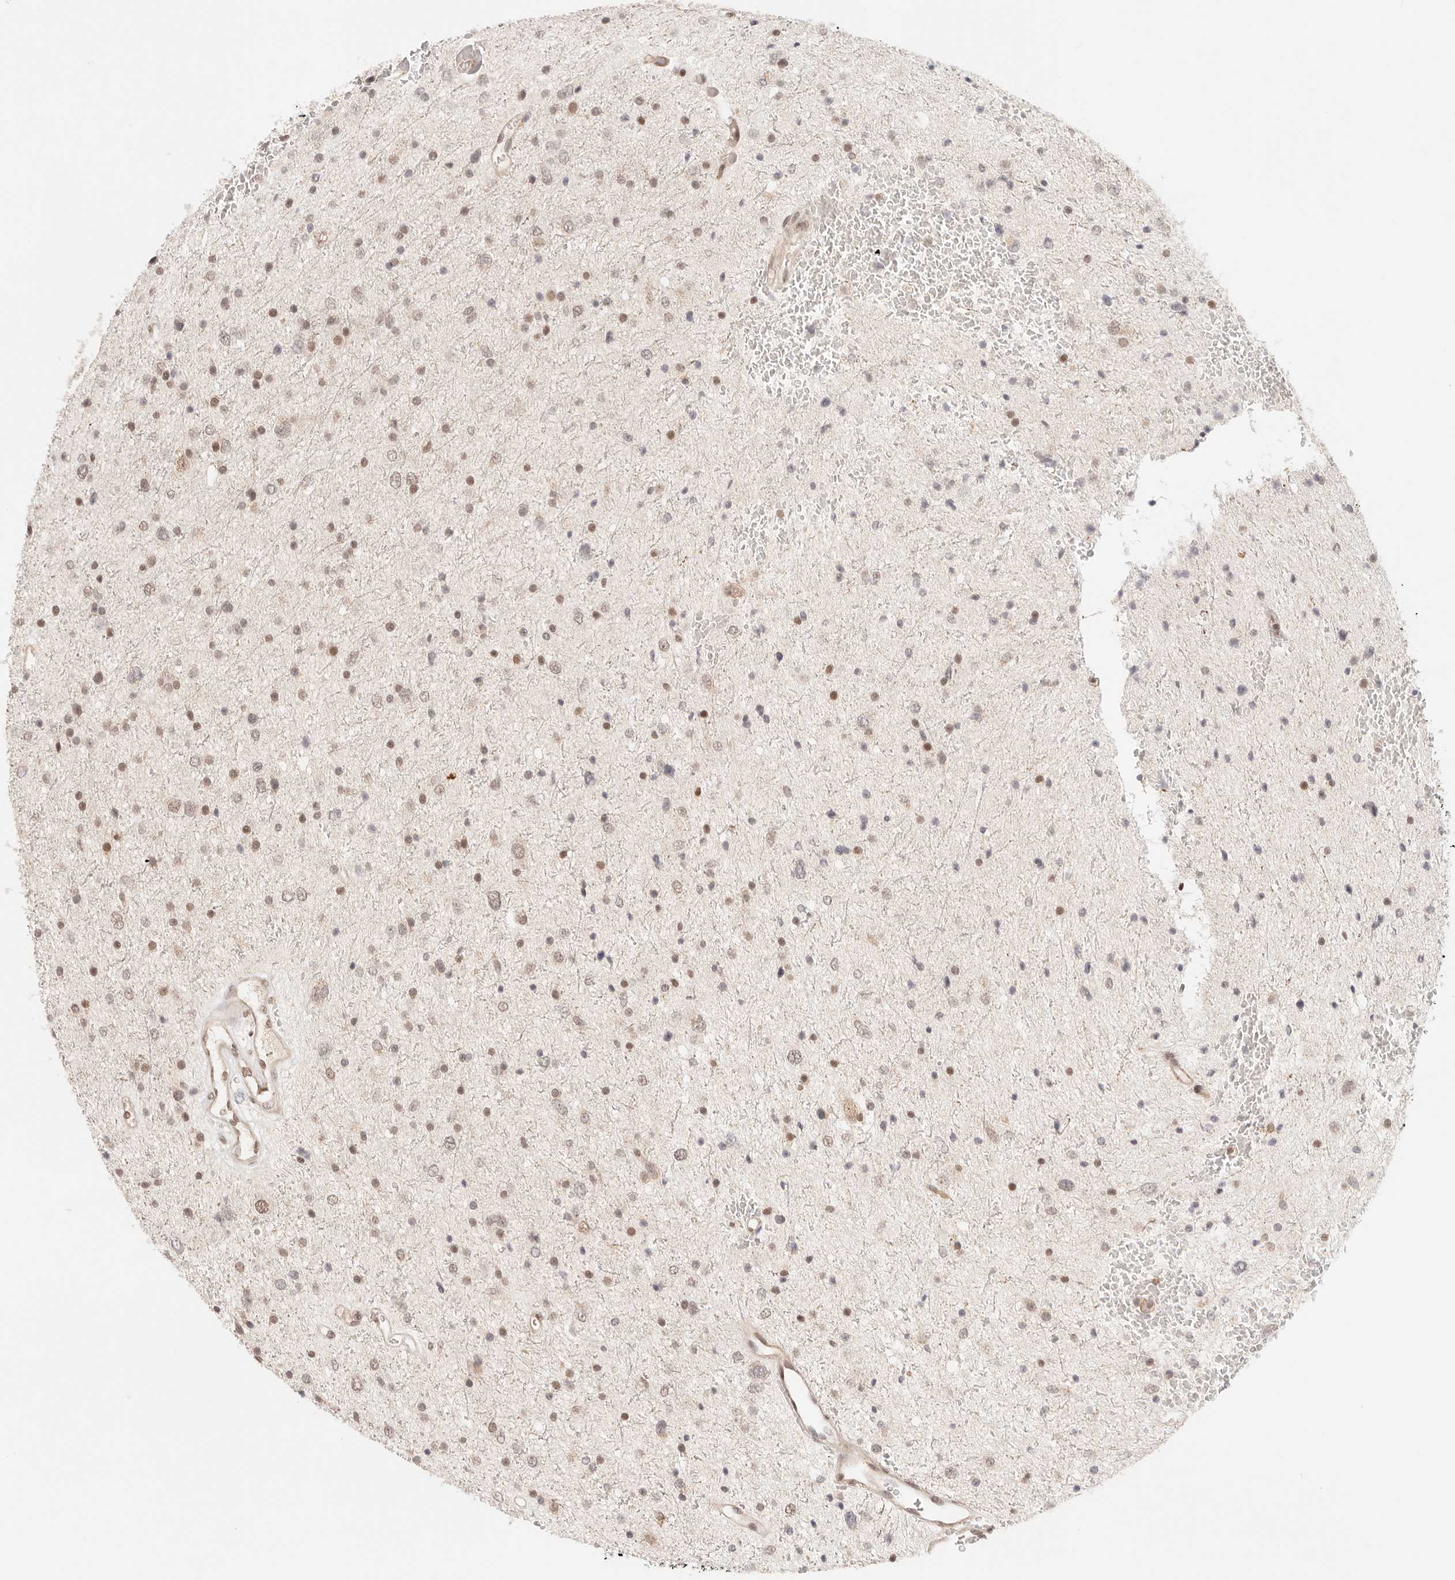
{"staining": {"intensity": "moderate", "quantity": "25%-75%", "location": "nuclear"}, "tissue": "glioma", "cell_type": "Tumor cells", "image_type": "cancer", "snomed": [{"axis": "morphology", "description": "Glioma, malignant, Low grade"}, {"axis": "topography", "description": "Brain"}], "caption": "Immunohistochemistry (DAB (3,3'-diaminobenzidine)) staining of glioma reveals moderate nuclear protein expression in about 25%-75% of tumor cells. Using DAB (3,3'-diaminobenzidine) (brown) and hematoxylin (blue) stains, captured at high magnification using brightfield microscopy.", "gene": "GTF2E2", "patient": {"sex": "female", "age": 37}}